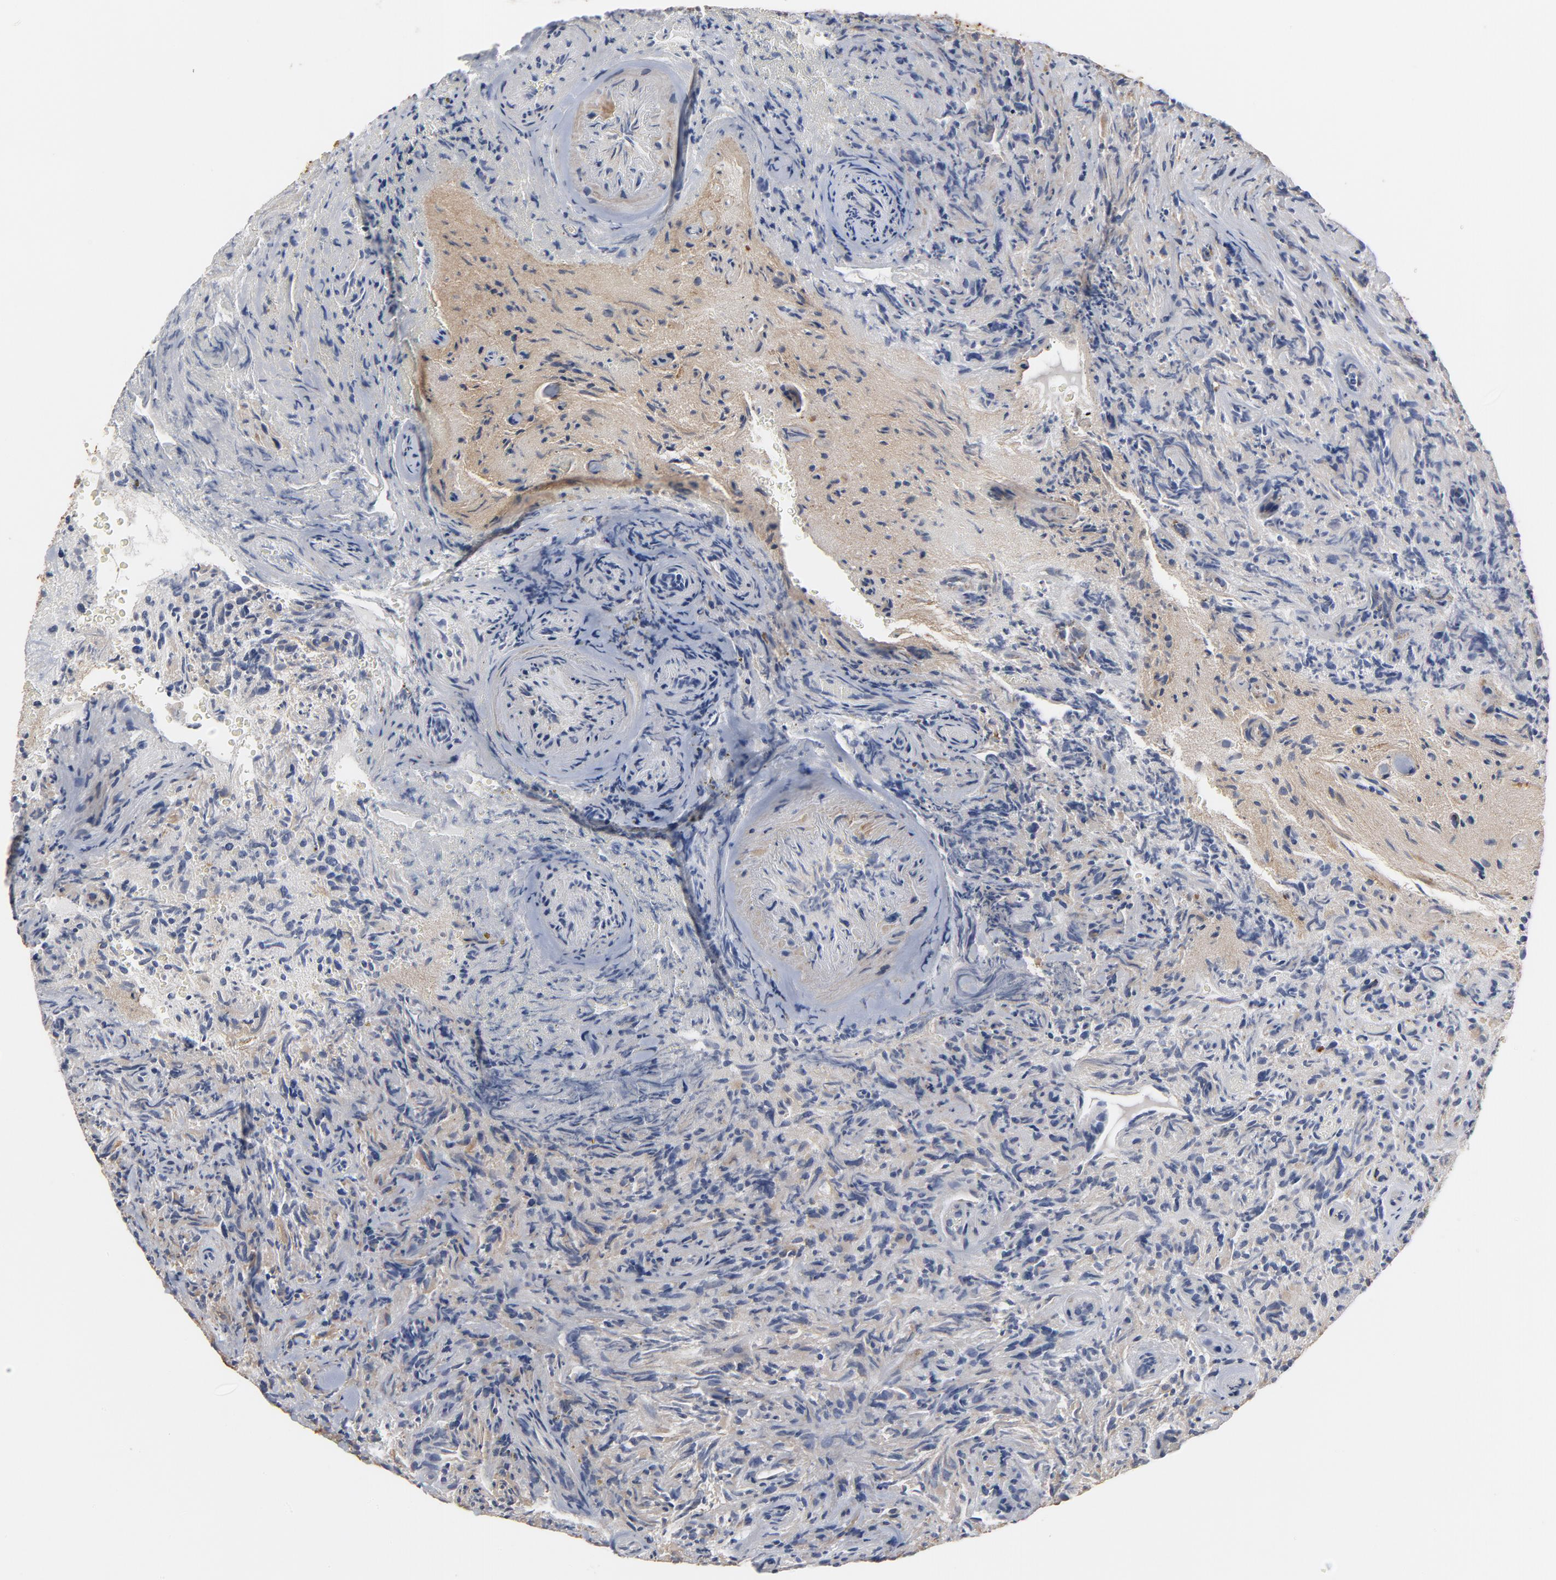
{"staining": {"intensity": "negative", "quantity": "none", "location": "none"}, "tissue": "glioma", "cell_type": "Tumor cells", "image_type": "cancer", "snomed": [{"axis": "morphology", "description": "Normal tissue, NOS"}, {"axis": "morphology", "description": "Glioma, malignant, High grade"}, {"axis": "topography", "description": "Cerebral cortex"}], "caption": "Tumor cells are negative for brown protein staining in glioma.", "gene": "PPP1R1B", "patient": {"sex": "male", "age": 75}}